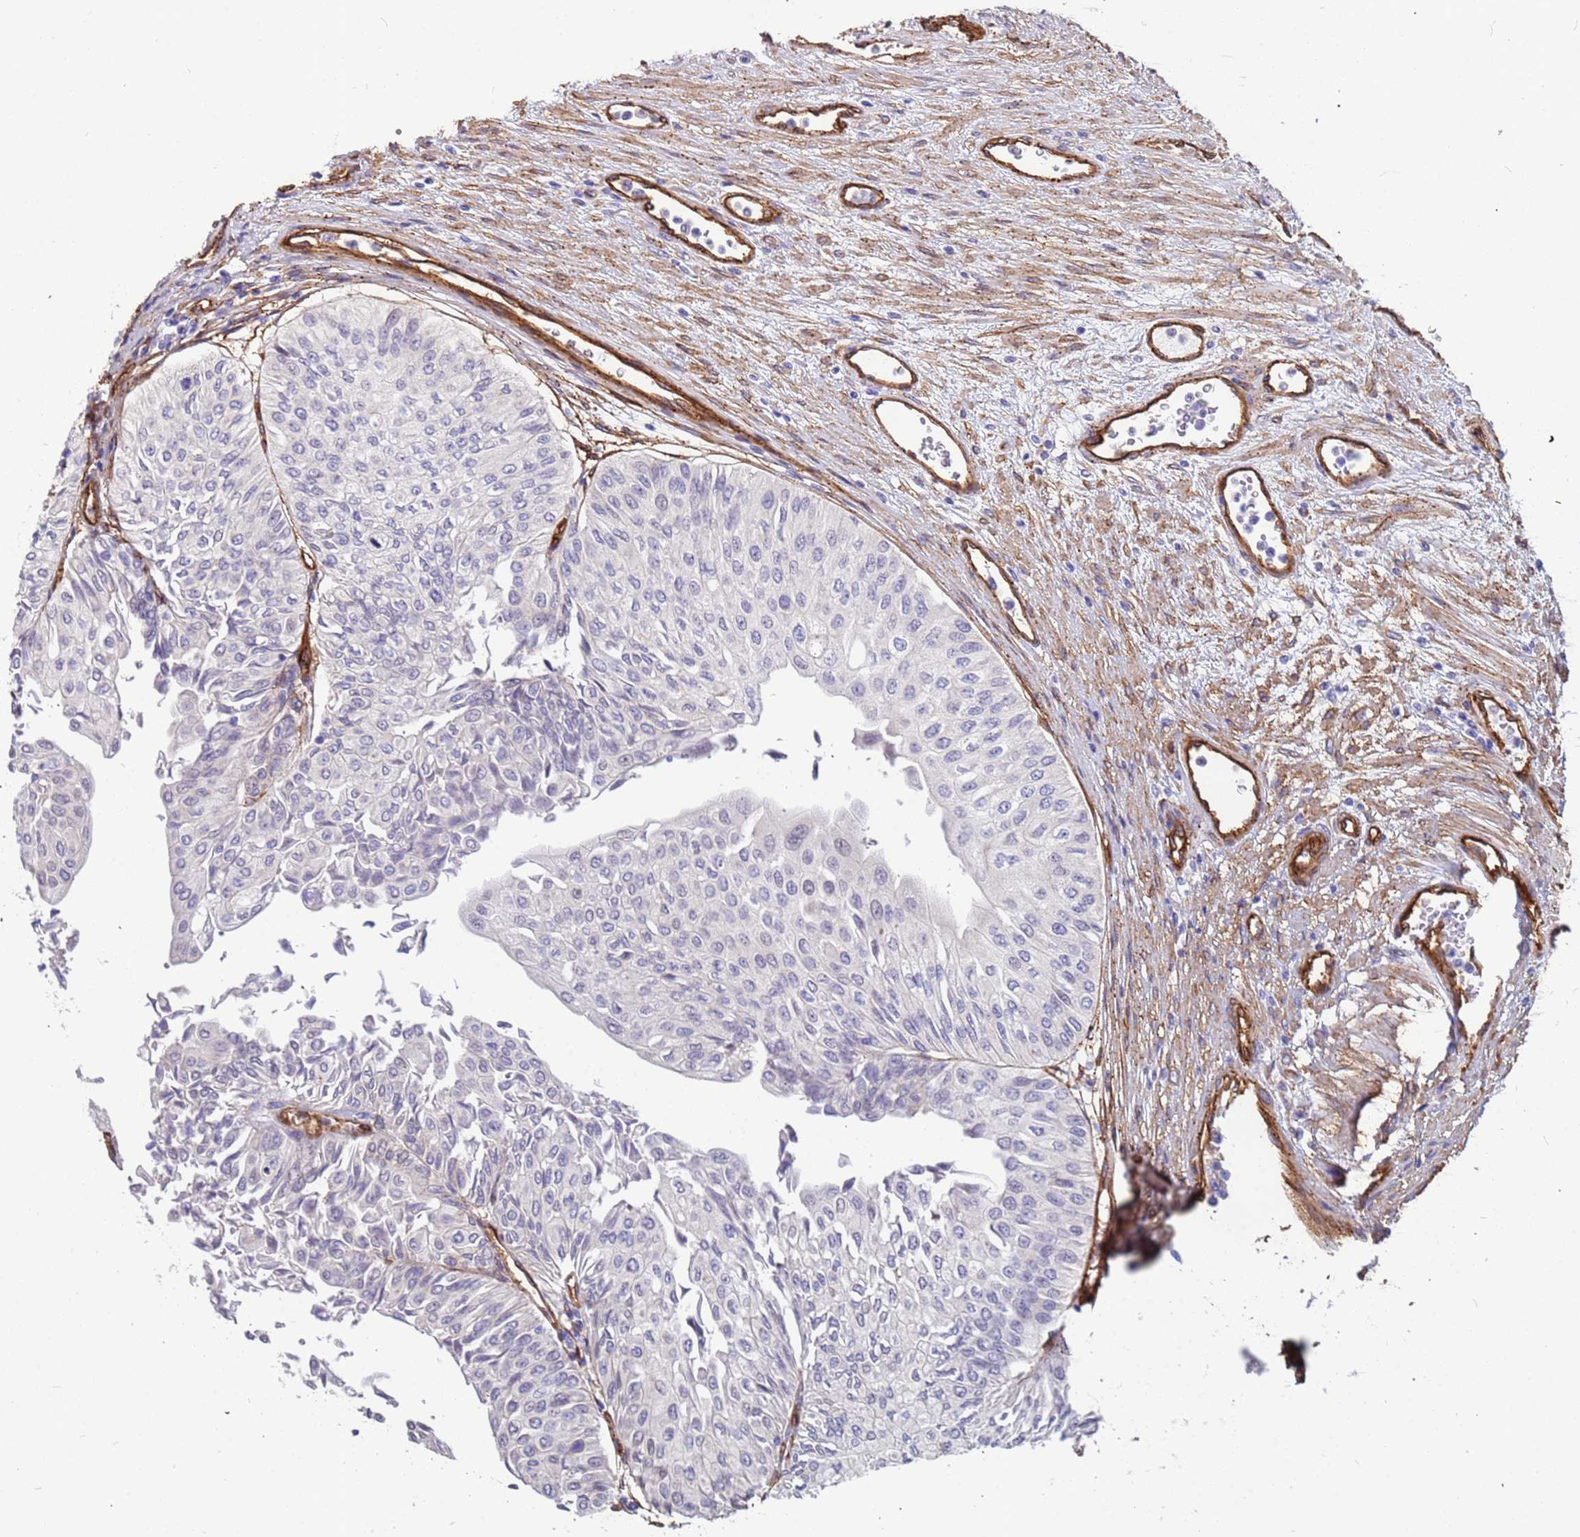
{"staining": {"intensity": "negative", "quantity": "none", "location": "none"}, "tissue": "urothelial cancer", "cell_type": "Tumor cells", "image_type": "cancer", "snomed": [{"axis": "morphology", "description": "Urothelial carcinoma, Low grade"}, {"axis": "topography", "description": "Urinary bladder"}], "caption": "Human low-grade urothelial carcinoma stained for a protein using immunohistochemistry displays no expression in tumor cells.", "gene": "EHD2", "patient": {"sex": "male", "age": 67}}